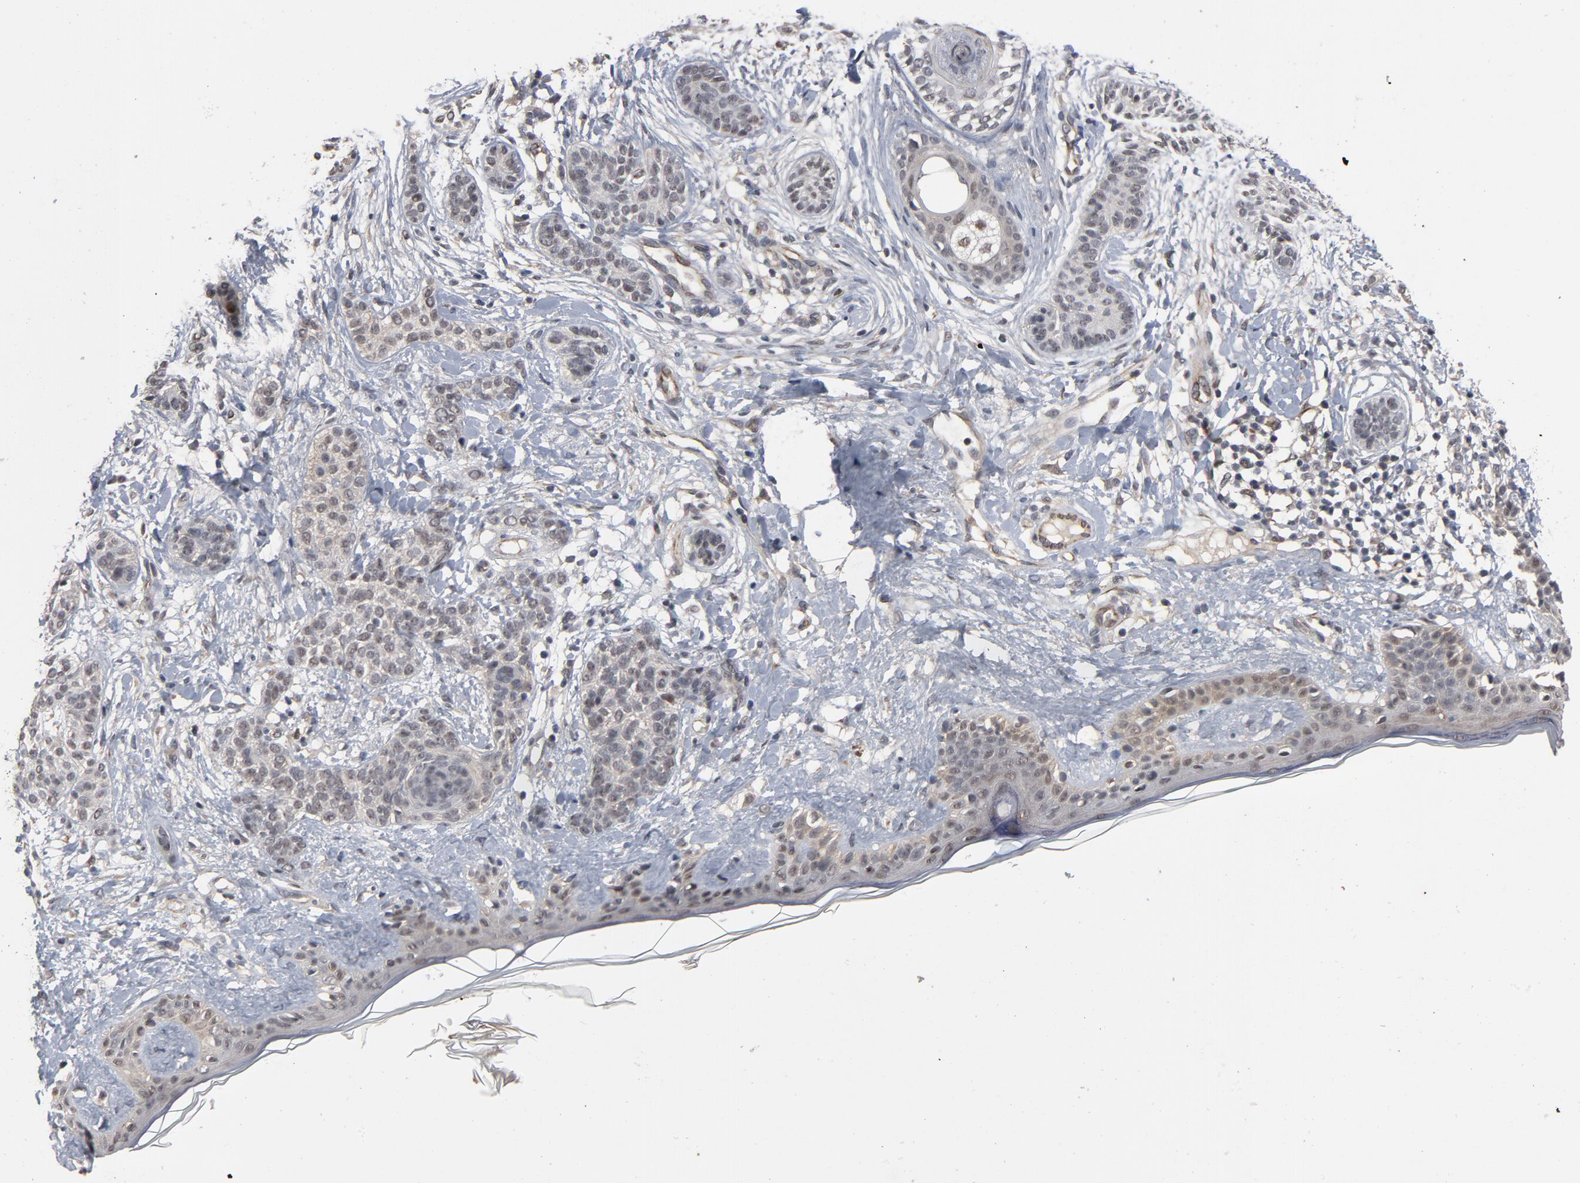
{"staining": {"intensity": "weak", "quantity": "<25%", "location": "nuclear"}, "tissue": "skin cancer", "cell_type": "Tumor cells", "image_type": "cancer", "snomed": [{"axis": "morphology", "description": "Normal tissue, NOS"}, {"axis": "morphology", "description": "Basal cell carcinoma"}, {"axis": "topography", "description": "Skin"}], "caption": "Immunohistochemistry (IHC) histopathology image of neoplastic tissue: skin cancer stained with DAB displays no significant protein expression in tumor cells.", "gene": "RTL5", "patient": {"sex": "male", "age": 63}}